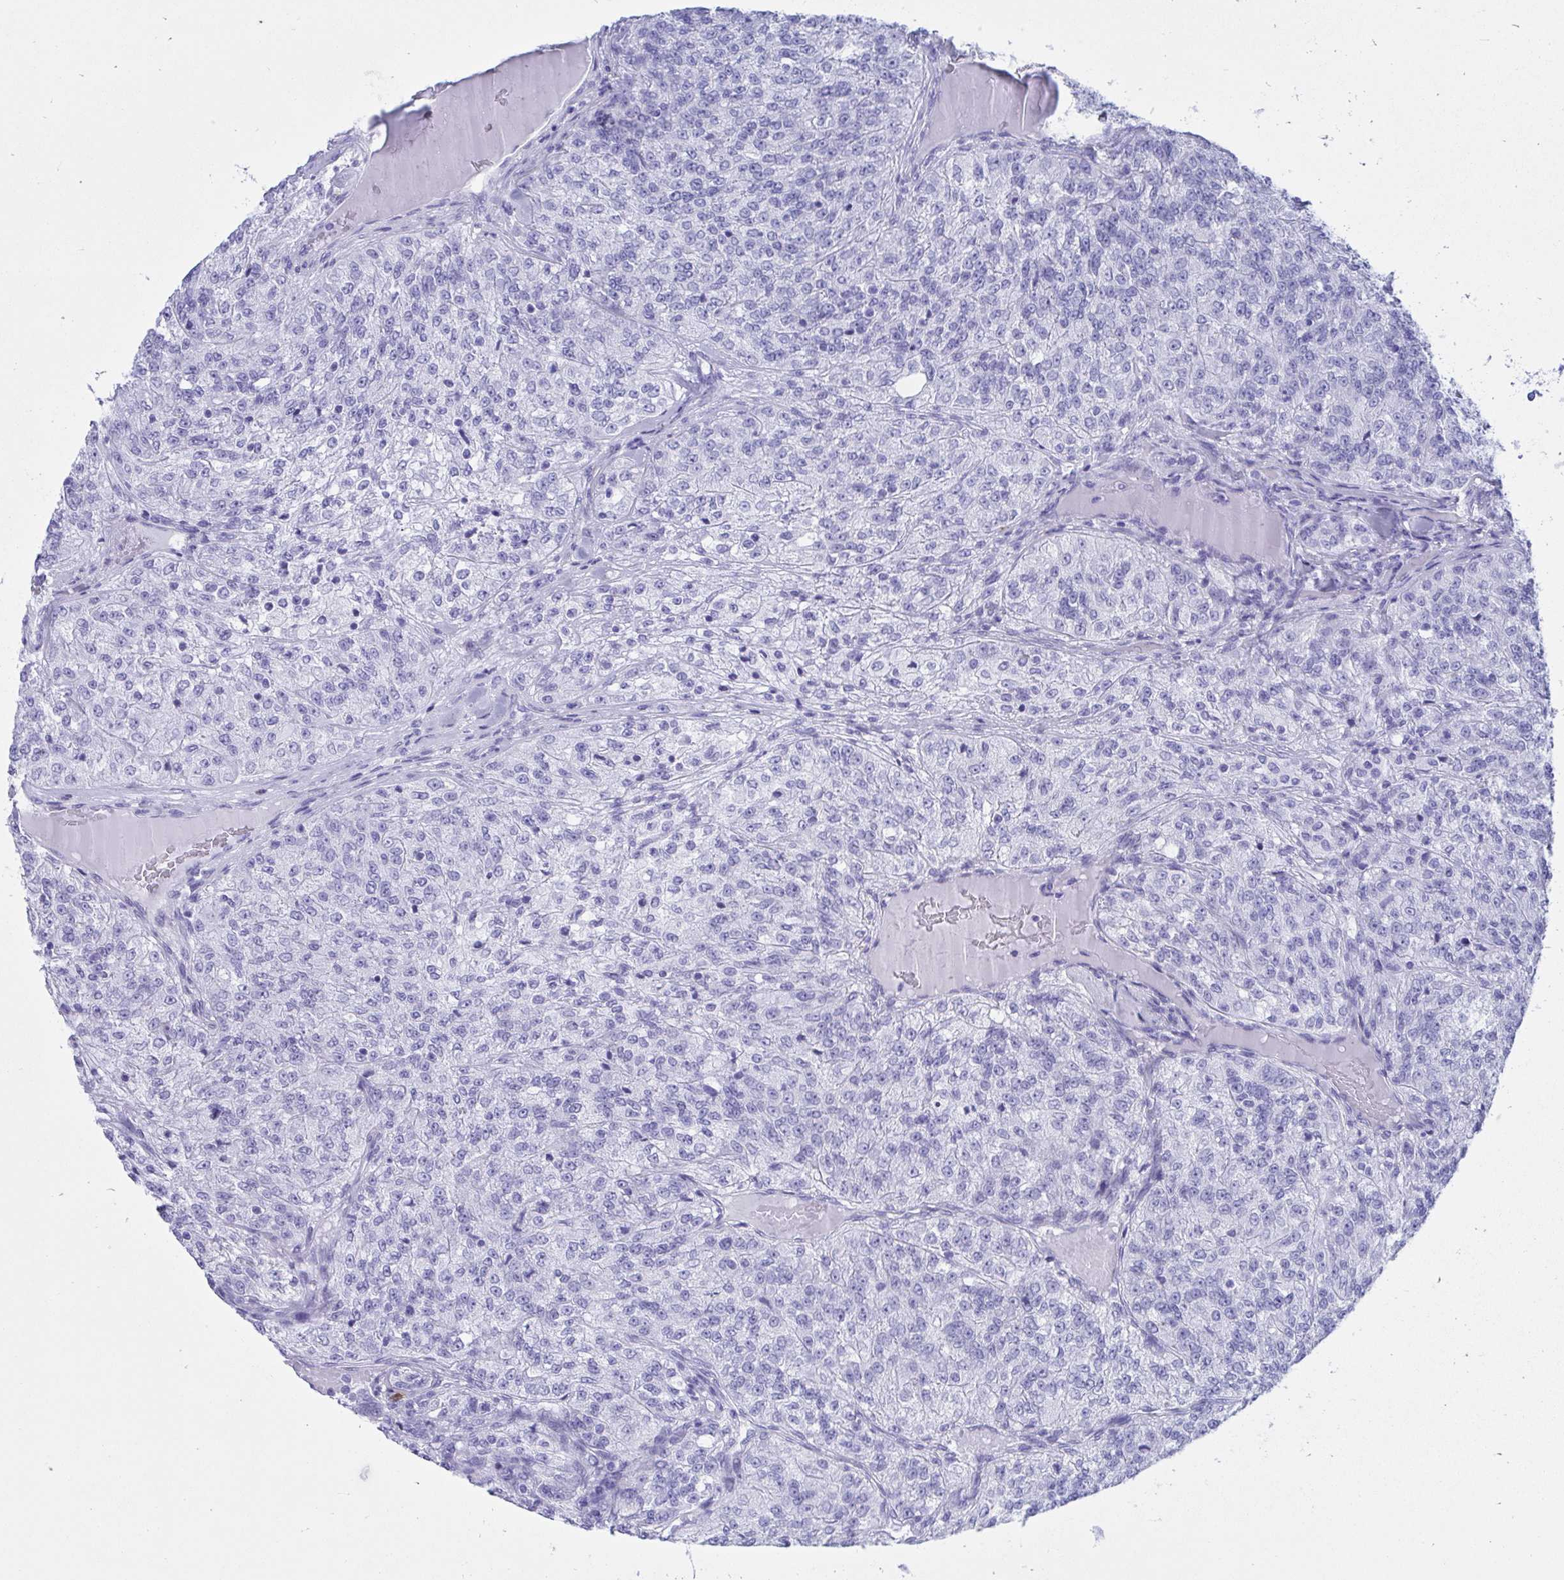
{"staining": {"intensity": "negative", "quantity": "none", "location": "none"}, "tissue": "renal cancer", "cell_type": "Tumor cells", "image_type": "cancer", "snomed": [{"axis": "morphology", "description": "Adenocarcinoma, NOS"}, {"axis": "topography", "description": "Kidney"}], "caption": "Tumor cells are negative for brown protein staining in renal adenocarcinoma.", "gene": "SHISA8", "patient": {"sex": "female", "age": 63}}